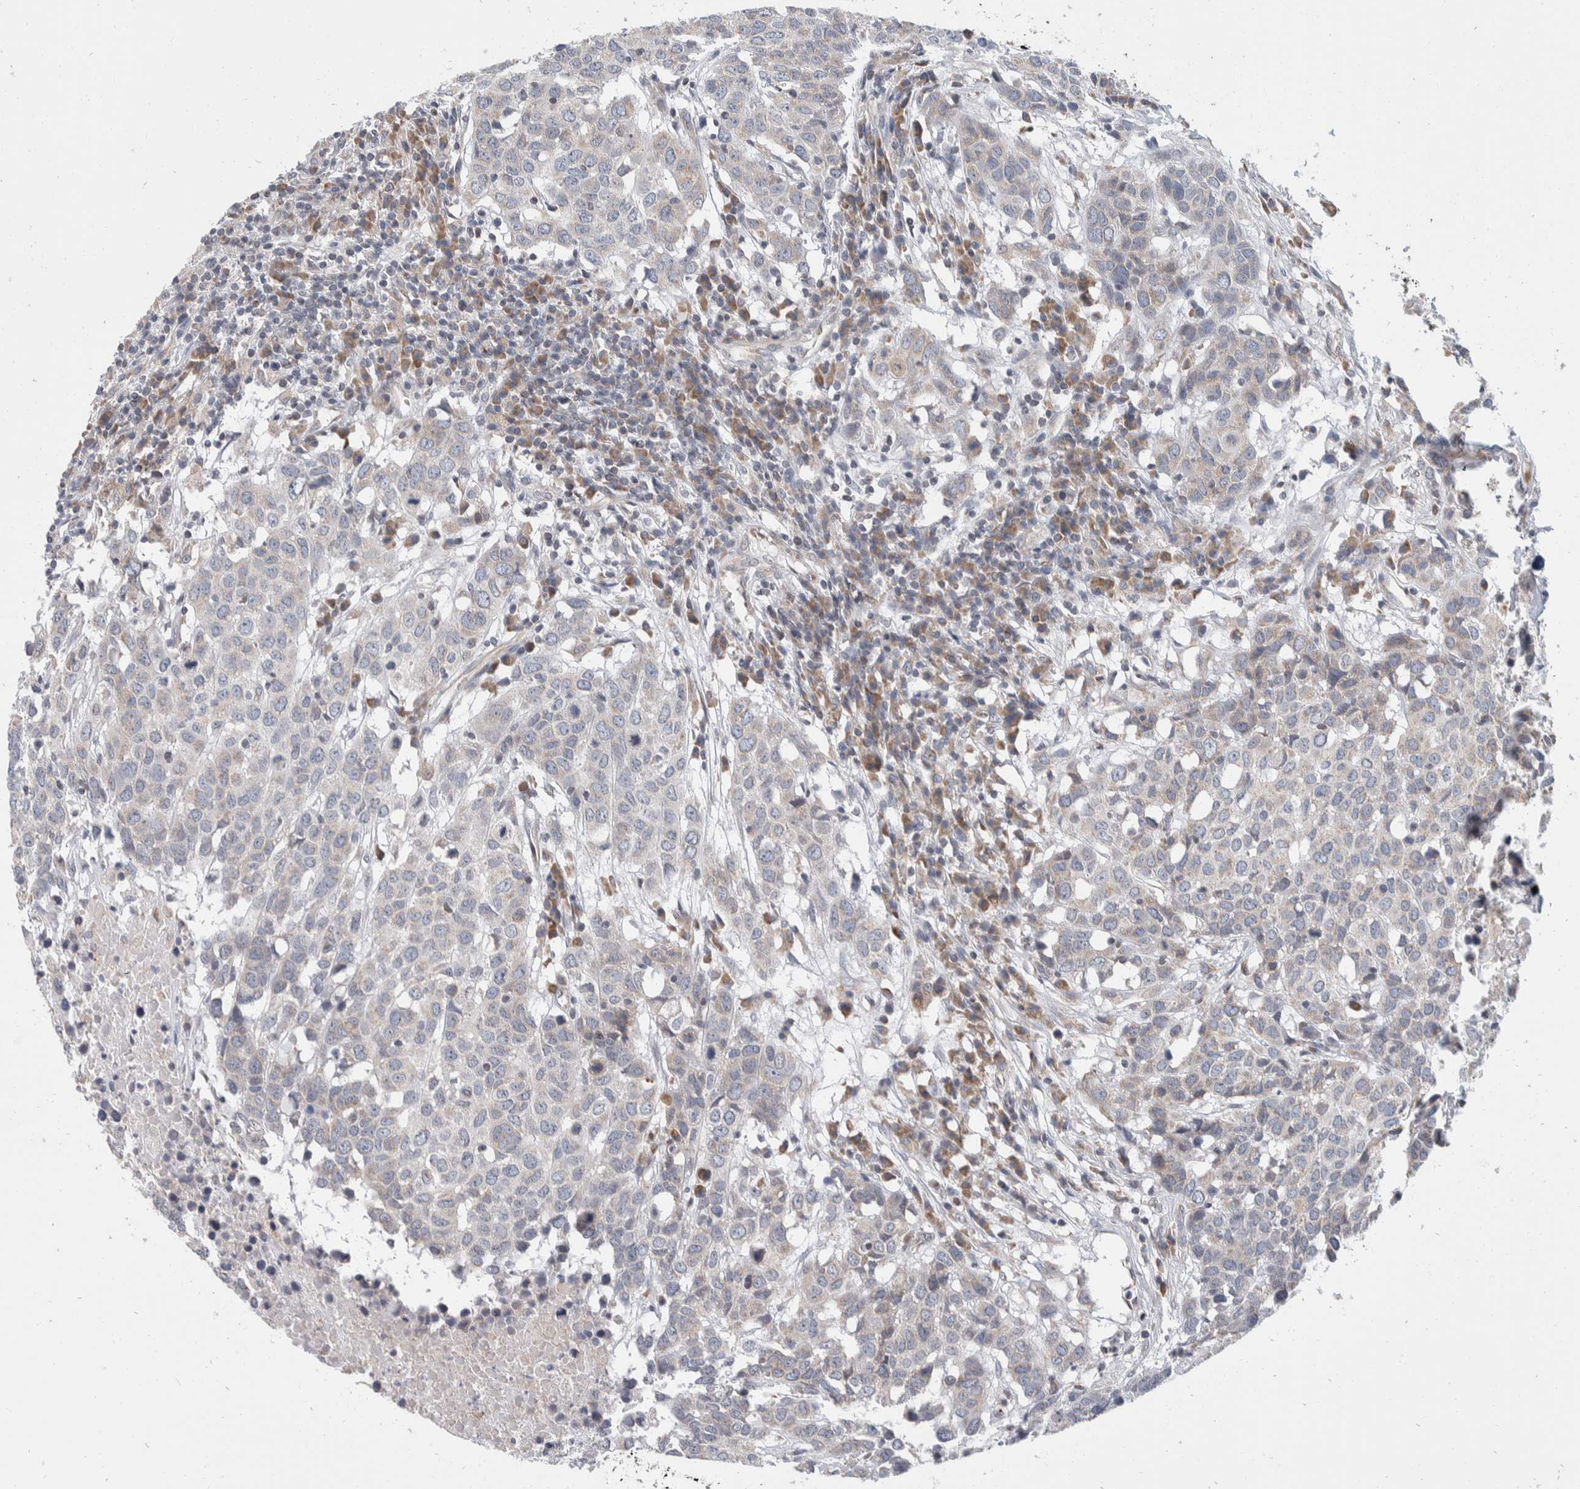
{"staining": {"intensity": "negative", "quantity": "none", "location": "none"}, "tissue": "head and neck cancer", "cell_type": "Tumor cells", "image_type": "cancer", "snomed": [{"axis": "morphology", "description": "Squamous cell carcinoma, NOS"}, {"axis": "topography", "description": "Head-Neck"}], "caption": "An image of human head and neck cancer (squamous cell carcinoma) is negative for staining in tumor cells.", "gene": "TMEM245", "patient": {"sex": "male", "age": 66}}